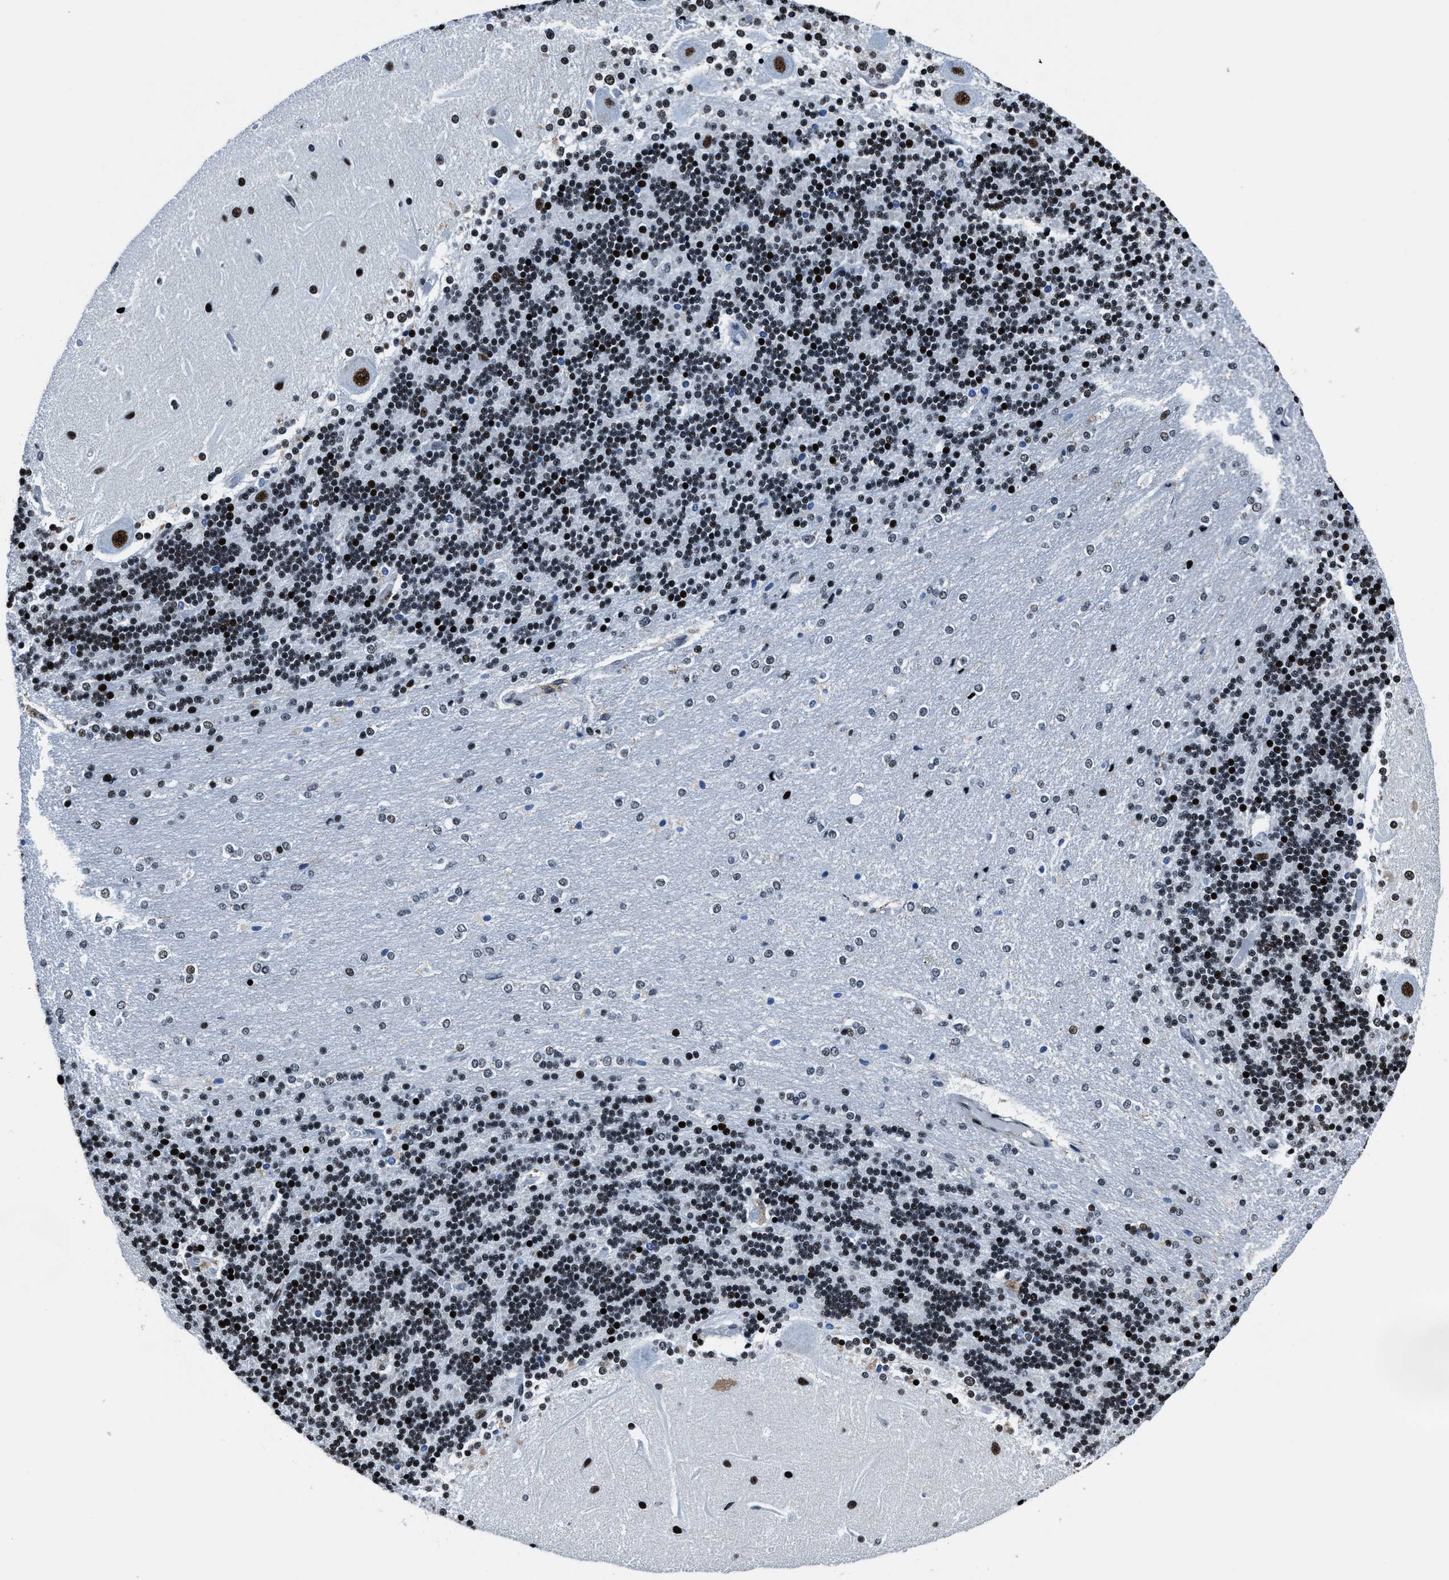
{"staining": {"intensity": "strong", "quantity": ">75%", "location": "nuclear"}, "tissue": "cerebellum", "cell_type": "Cells in granular layer", "image_type": "normal", "snomed": [{"axis": "morphology", "description": "Normal tissue, NOS"}, {"axis": "topography", "description": "Cerebellum"}], "caption": "IHC photomicrograph of normal cerebellum: cerebellum stained using immunohistochemistry (IHC) exhibits high levels of strong protein expression localized specifically in the nuclear of cells in granular layer, appearing as a nuclear brown color.", "gene": "PPIE", "patient": {"sex": "female", "age": 54}}